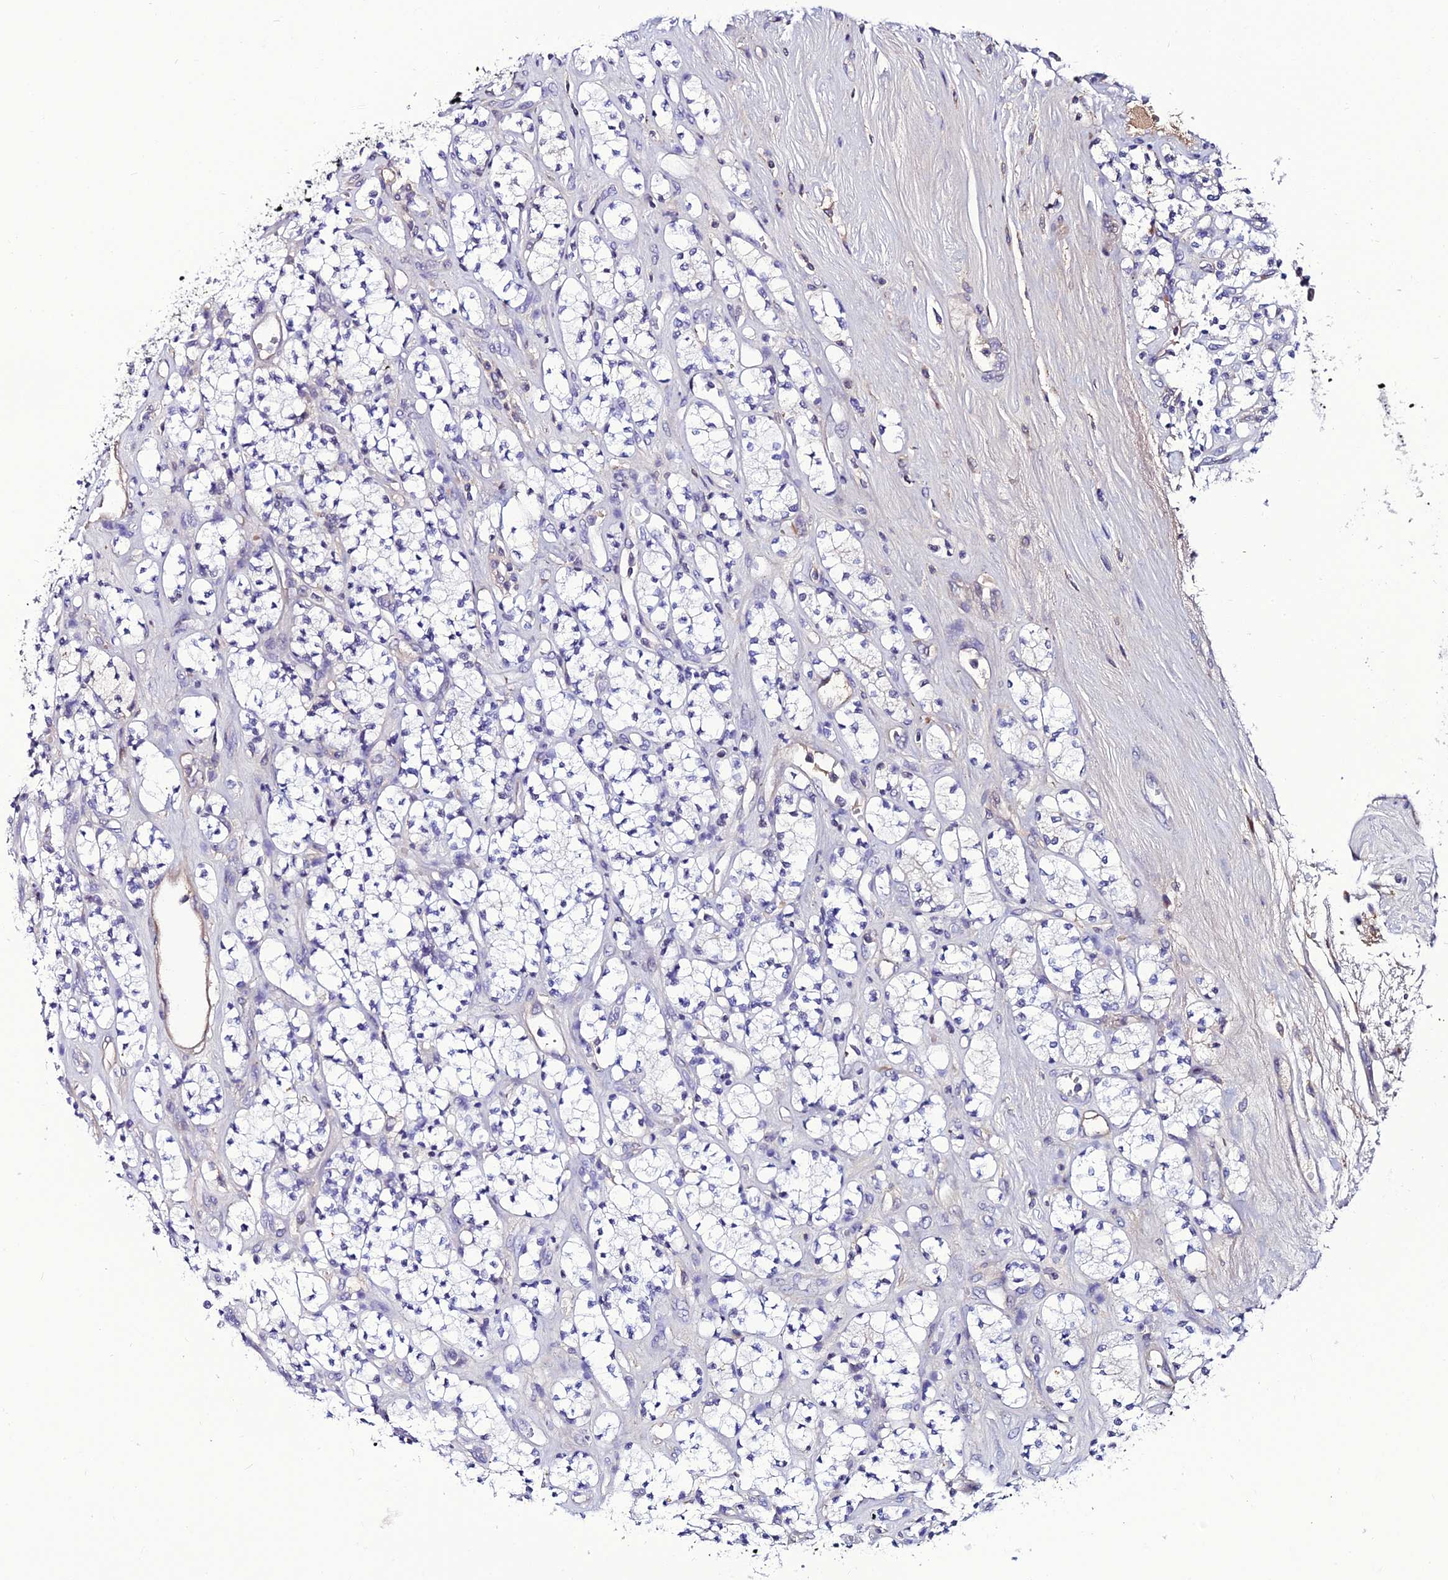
{"staining": {"intensity": "negative", "quantity": "none", "location": "none"}, "tissue": "renal cancer", "cell_type": "Tumor cells", "image_type": "cancer", "snomed": [{"axis": "morphology", "description": "Adenocarcinoma, NOS"}, {"axis": "topography", "description": "Kidney"}], "caption": "Immunohistochemical staining of renal cancer reveals no significant staining in tumor cells.", "gene": "DEFB132", "patient": {"sex": "male", "age": 77}}